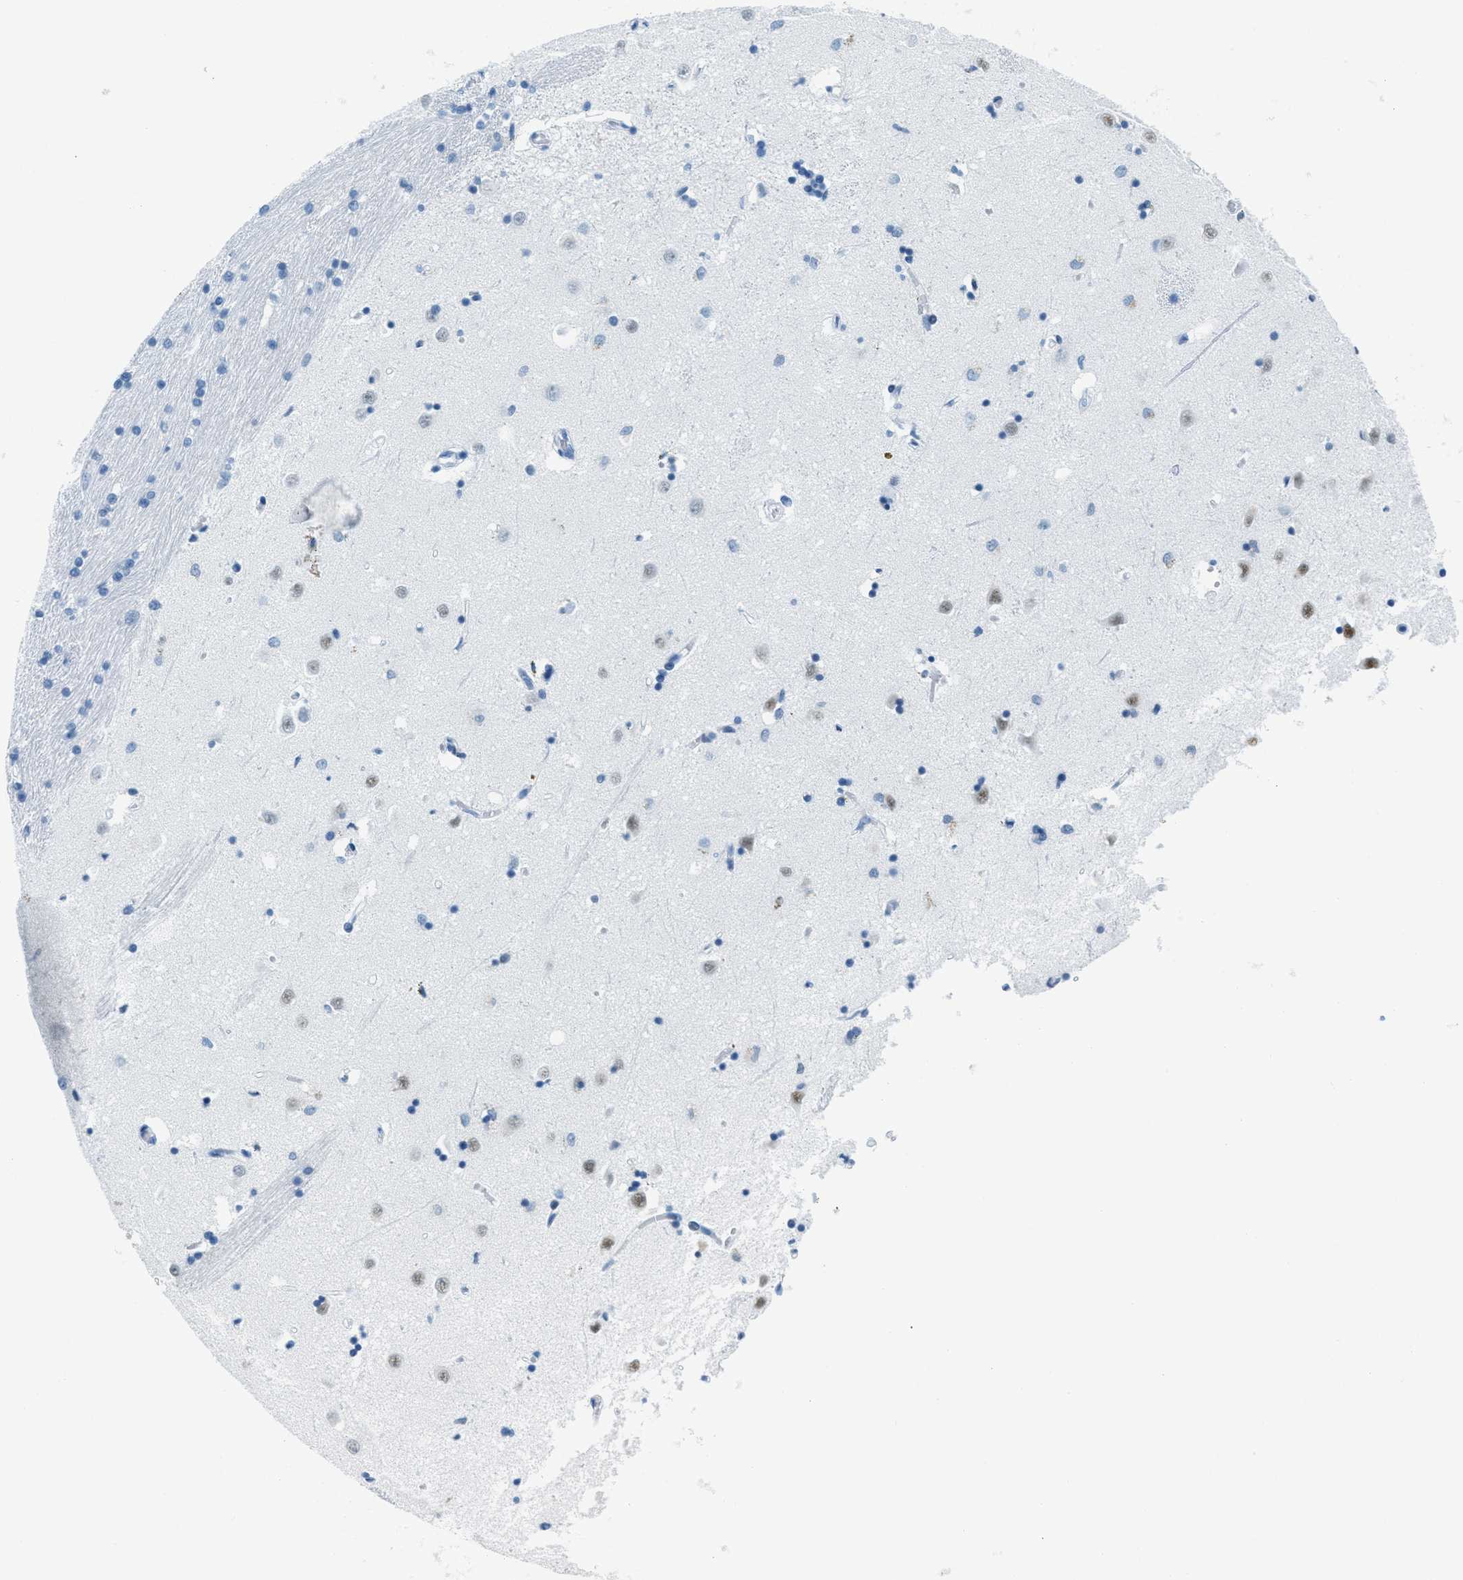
{"staining": {"intensity": "negative", "quantity": "none", "location": "none"}, "tissue": "caudate", "cell_type": "Glial cells", "image_type": "normal", "snomed": [{"axis": "morphology", "description": "Normal tissue, NOS"}, {"axis": "topography", "description": "Lateral ventricle wall"}], "caption": "This is a photomicrograph of immunohistochemistry (IHC) staining of unremarkable caudate, which shows no positivity in glial cells. (DAB IHC with hematoxylin counter stain).", "gene": "PLA2G2A", "patient": {"sex": "female", "age": 19}}